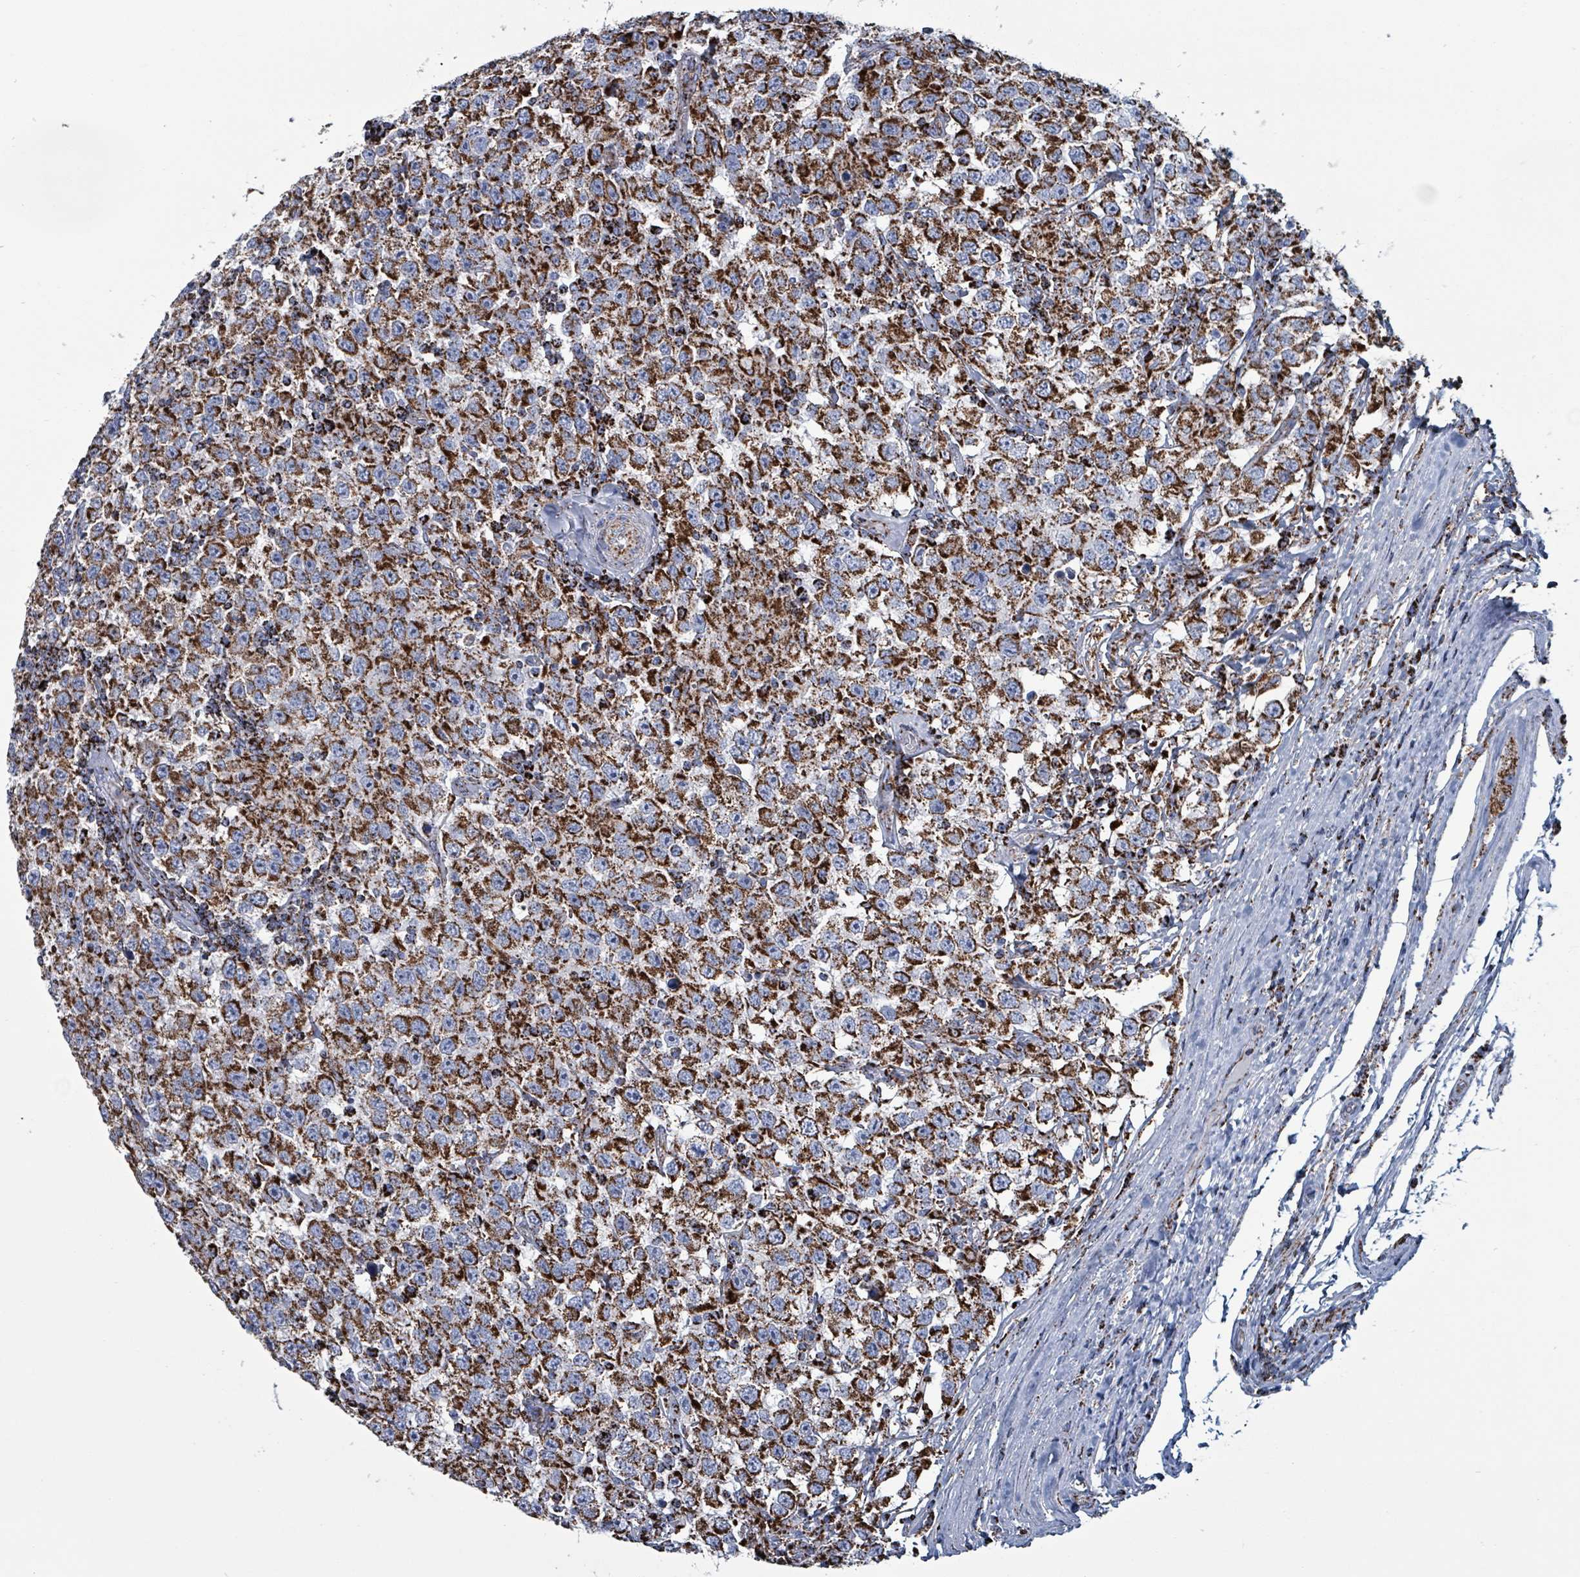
{"staining": {"intensity": "strong", "quantity": ">75%", "location": "cytoplasmic/membranous"}, "tissue": "testis cancer", "cell_type": "Tumor cells", "image_type": "cancer", "snomed": [{"axis": "morphology", "description": "Seminoma, NOS"}, {"axis": "topography", "description": "Testis"}], "caption": "Human testis cancer stained with a brown dye exhibits strong cytoplasmic/membranous positive positivity in about >75% of tumor cells.", "gene": "IDH3B", "patient": {"sex": "male", "age": 41}}